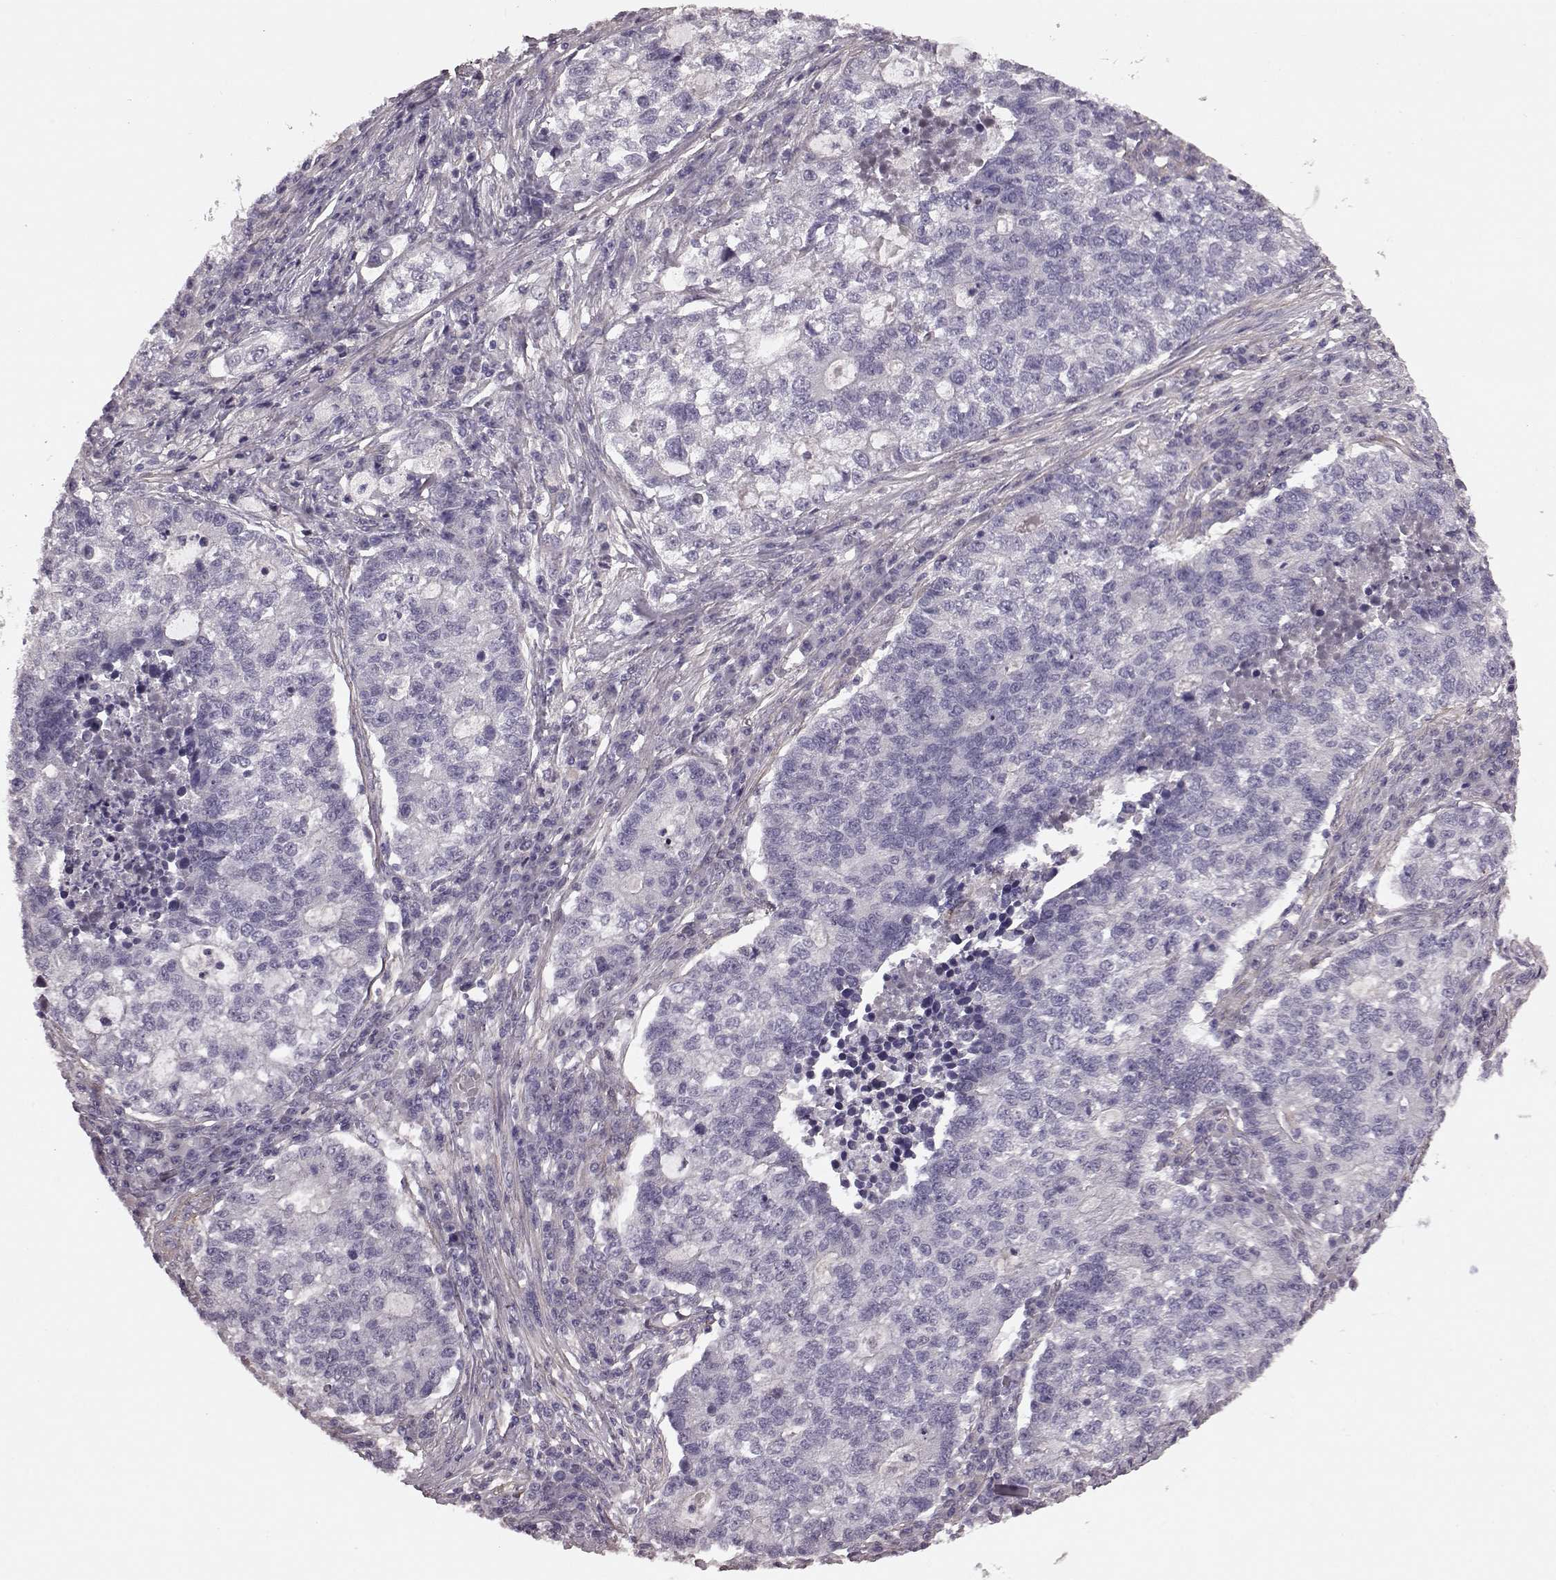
{"staining": {"intensity": "negative", "quantity": "none", "location": "none"}, "tissue": "lung cancer", "cell_type": "Tumor cells", "image_type": "cancer", "snomed": [{"axis": "morphology", "description": "Adenocarcinoma, NOS"}, {"axis": "topography", "description": "Lung"}], "caption": "A histopathology image of lung adenocarcinoma stained for a protein displays no brown staining in tumor cells.", "gene": "GRK1", "patient": {"sex": "male", "age": 57}}